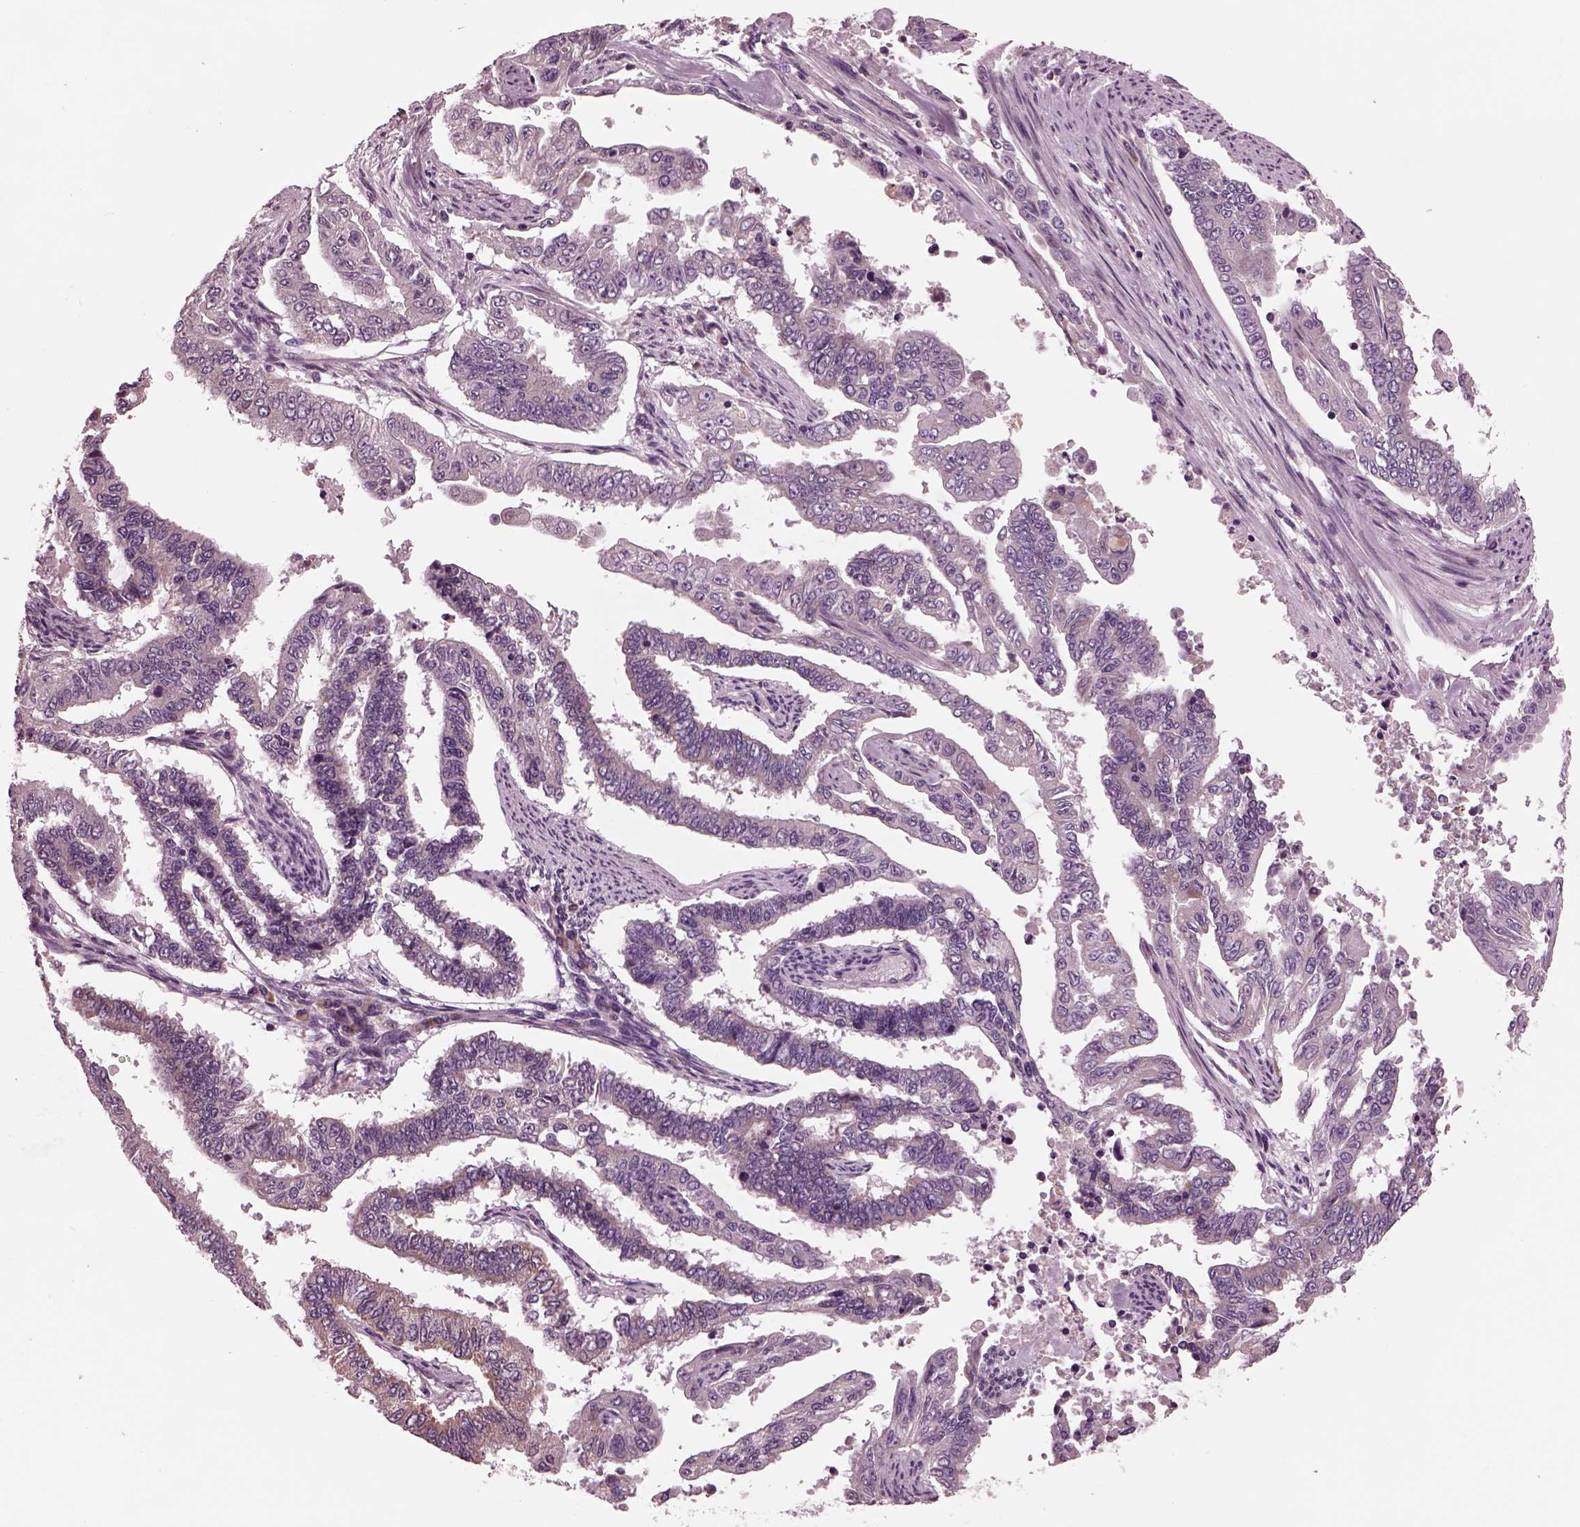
{"staining": {"intensity": "weak", "quantity": "<25%", "location": "cytoplasmic/membranous"}, "tissue": "endometrial cancer", "cell_type": "Tumor cells", "image_type": "cancer", "snomed": [{"axis": "morphology", "description": "Adenocarcinoma, NOS"}, {"axis": "topography", "description": "Uterus"}], "caption": "Immunohistochemistry photomicrograph of neoplastic tissue: endometrial adenocarcinoma stained with DAB exhibits no significant protein positivity in tumor cells. (Brightfield microscopy of DAB IHC at high magnification).", "gene": "AP4M1", "patient": {"sex": "female", "age": 59}}